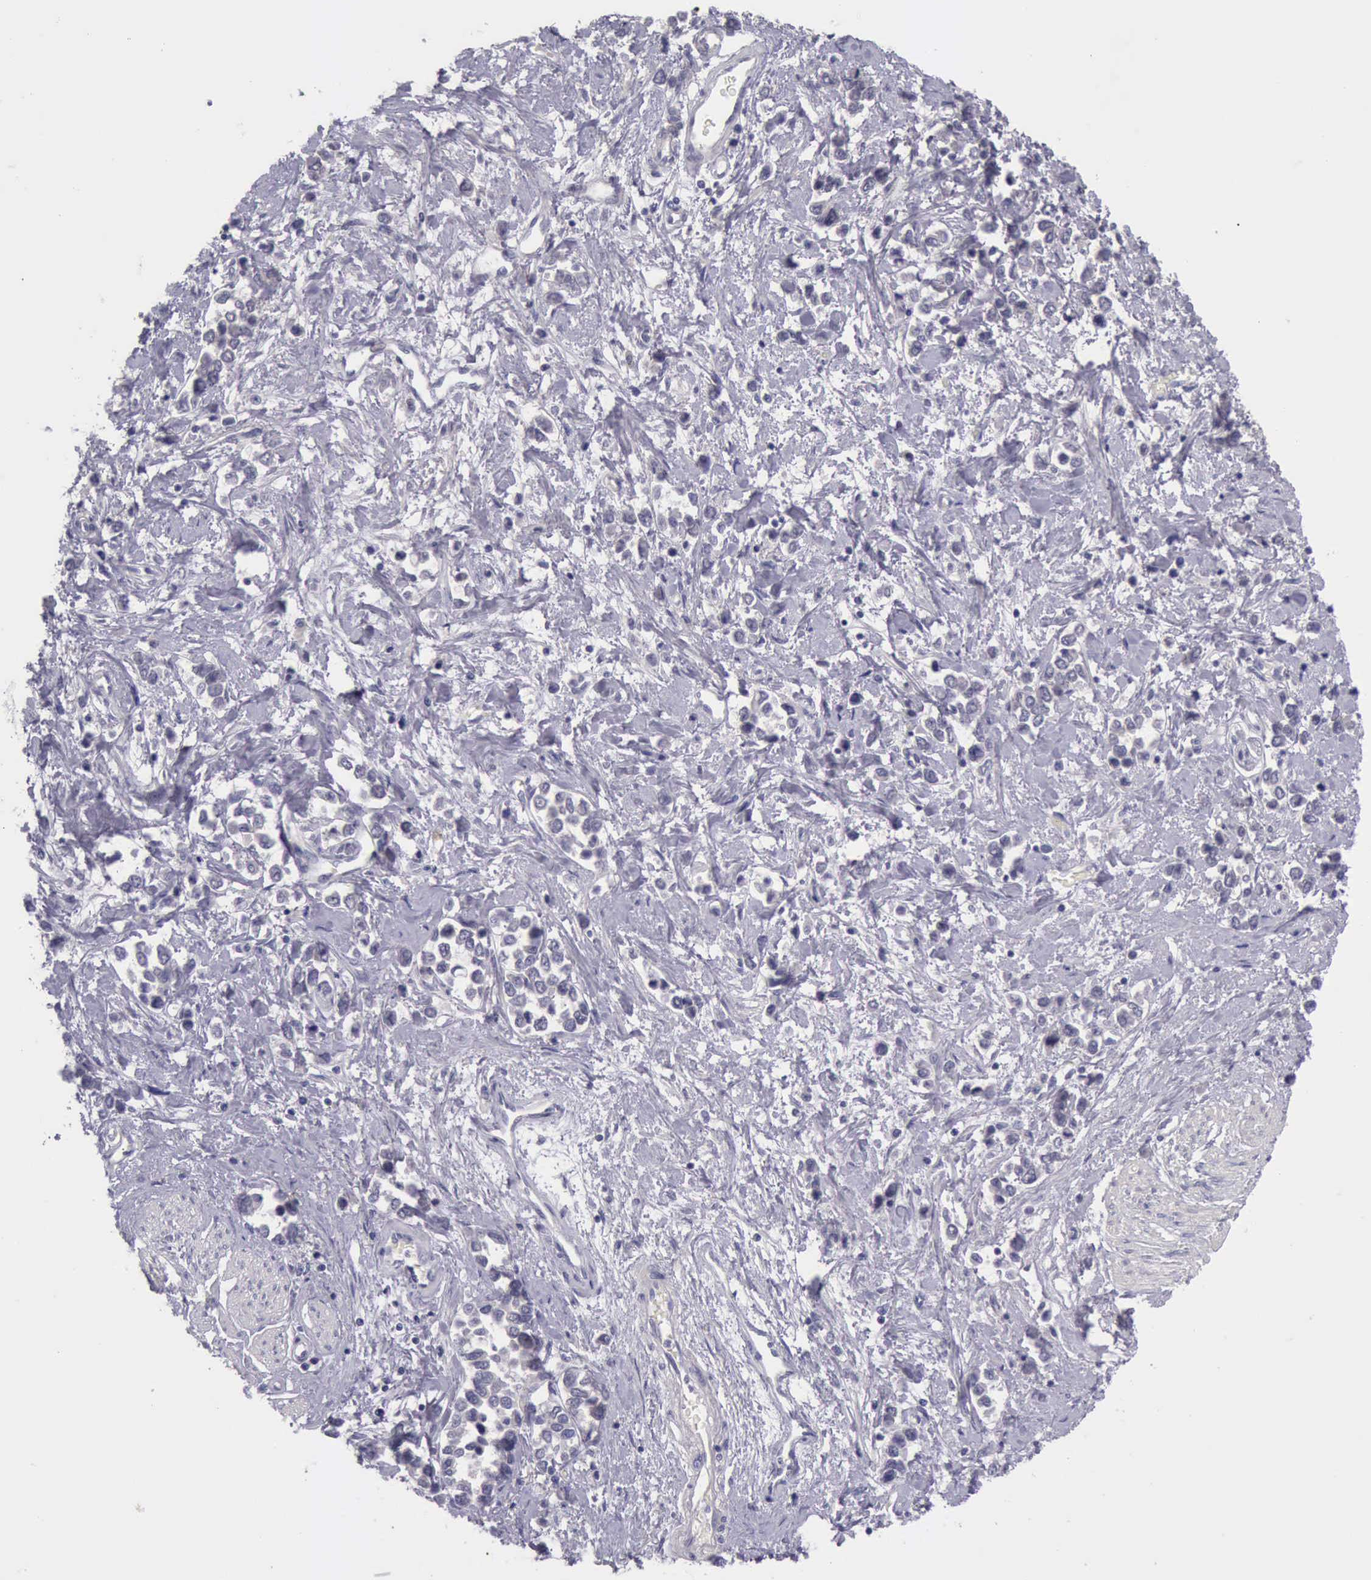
{"staining": {"intensity": "negative", "quantity": "none", "location": "none"}, "tissue": "stomach cancer", "cell_type": "Tumor cells", "image_type": "cancer", "snomed": [{"axis": "morphology", "description": "Adenocarcinoma, NOS"}, {"axis": "topography", "description": "Stomach, upper"}], "caption": "This is an immunohistochemistry (IHC) micrograph of adenocarcinoma (stomach). There is no expression in tumor cells.", "gene": "ARNT2", "patient": {"sex": "male", "age": 76}}